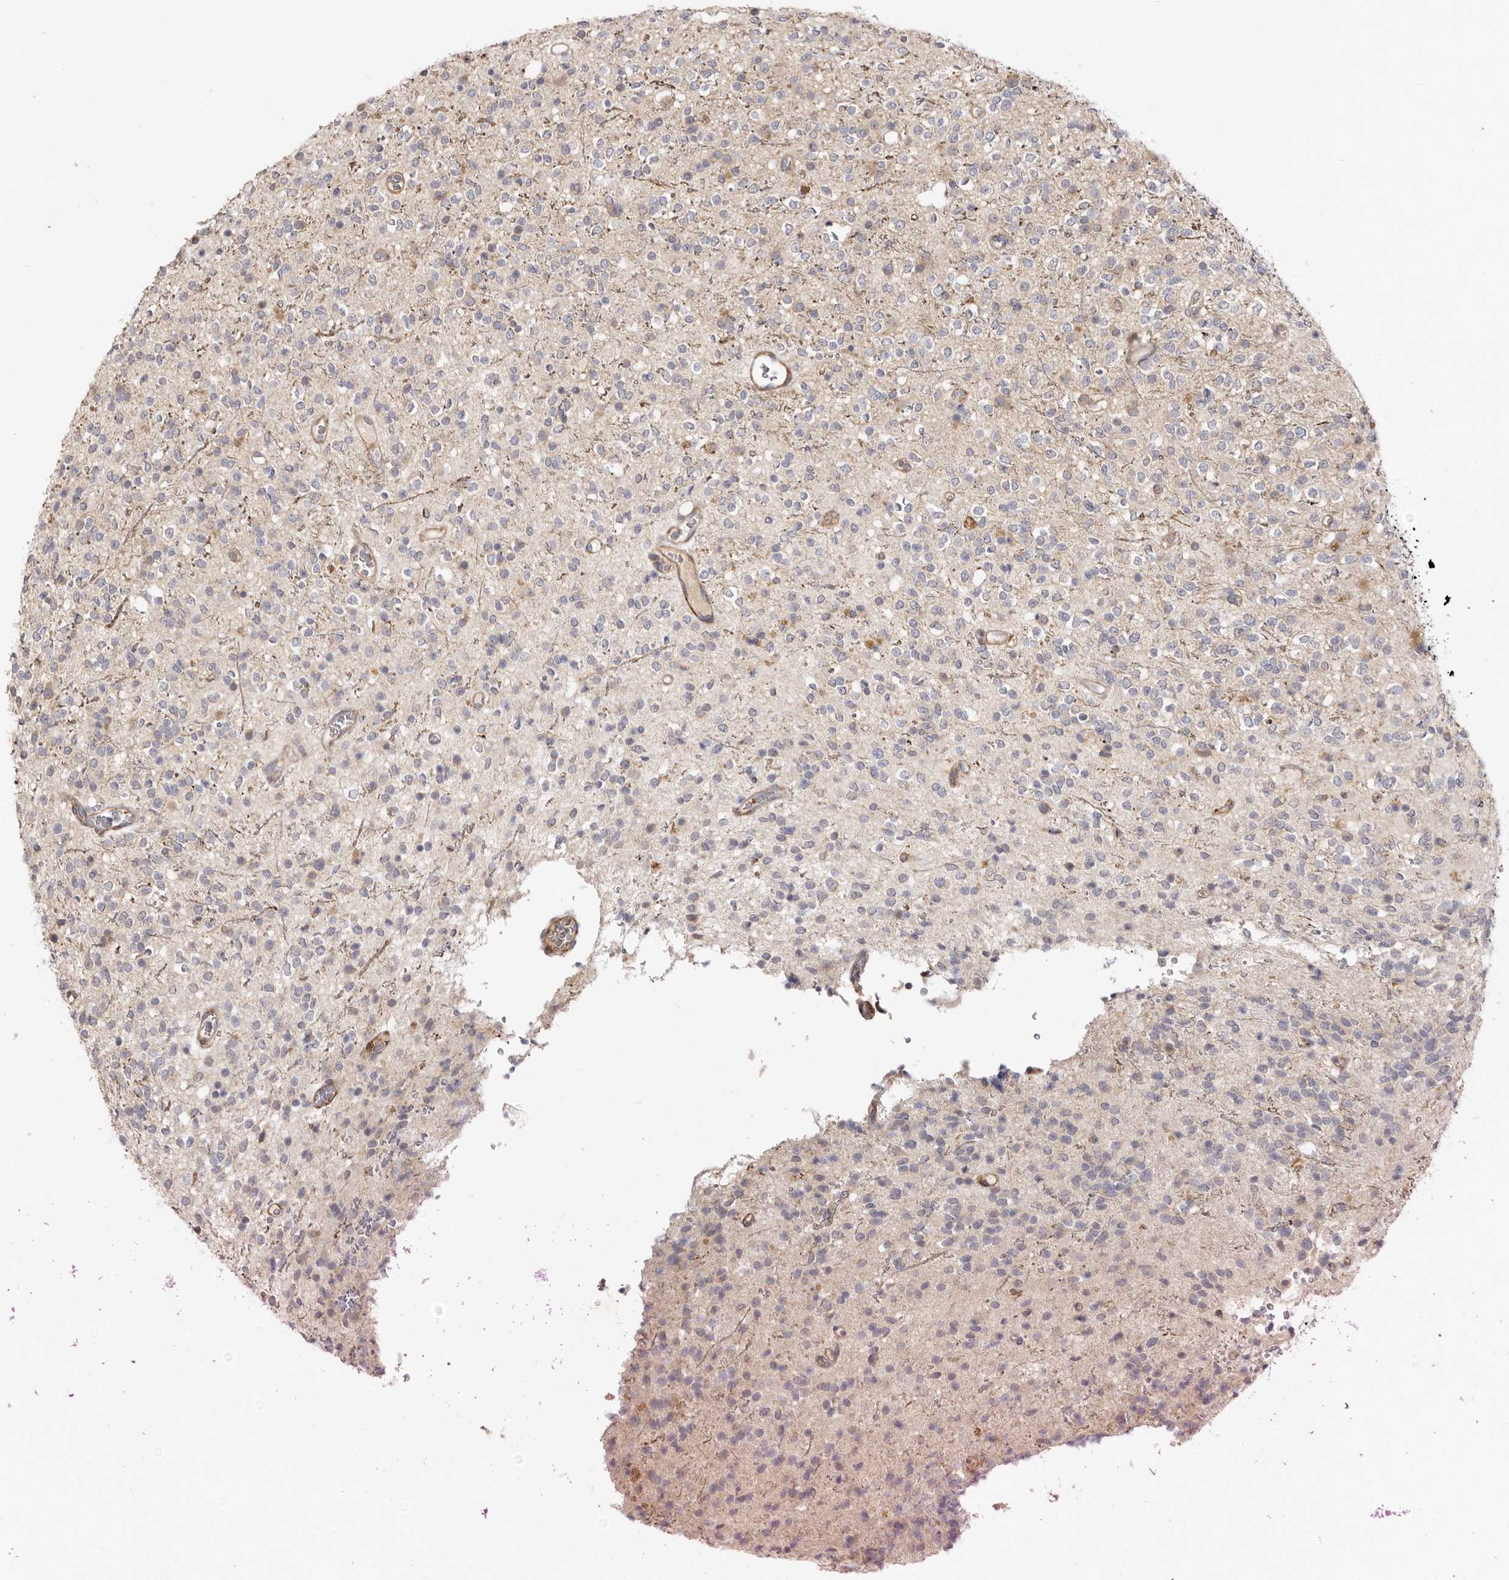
{"staining": {"intensity": "negative", "quantity": "none", "location": "none"}, "tissue": "glioma", "cell_type": "Tumor cells", "image_type": "cancer", "snomed": [{"axis": "morphology", "description": "Glioma, malignant, High grade"}, {"axis": "topography", "description": "Brain"}], "caption": "Human glioma stained for a protein using IHC reveals no staining in tumor cells.", "gene": "ADAMTS9", "patient": {"sex": "male", "age": 34}}